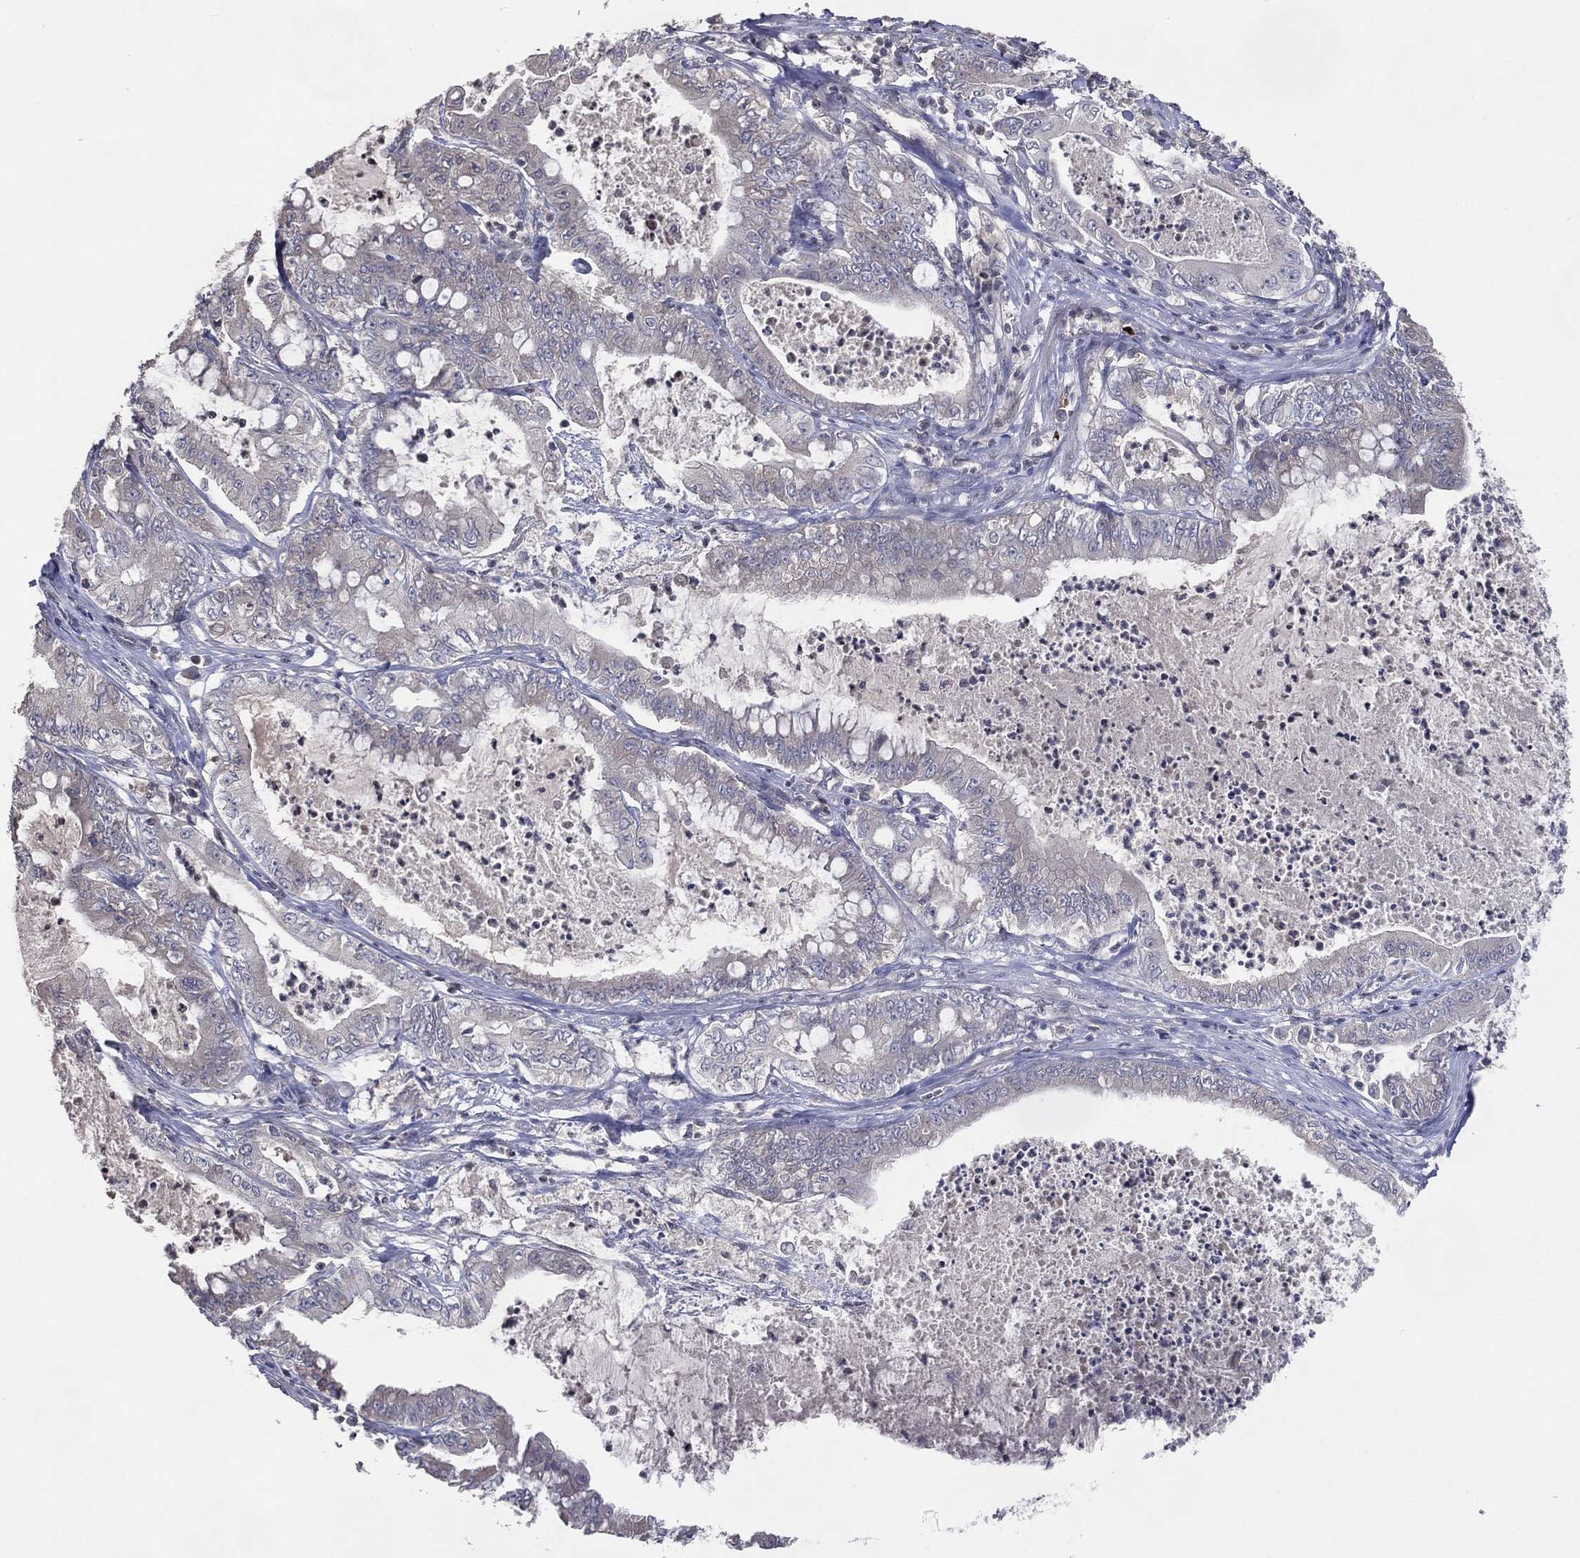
{"staining": {"intensity": "negative", "quantity": "none", "location": "none"}, "tissue": "pancreatic cancer", "cell_type": "Tumor cells", "image_type": "cancer", "snomed": [{"axis": "morphology", "description": "Adenocarcinoma, NOS"}, {"axis": "topography", "description": "Pancreas"}], "caption": "This is a histopathology image of IHC staining of pancreatic cancer, which shows no staining in tumor cells.", "gene": "DNAH7", "patient": {"sex": "male", "age": 71}}